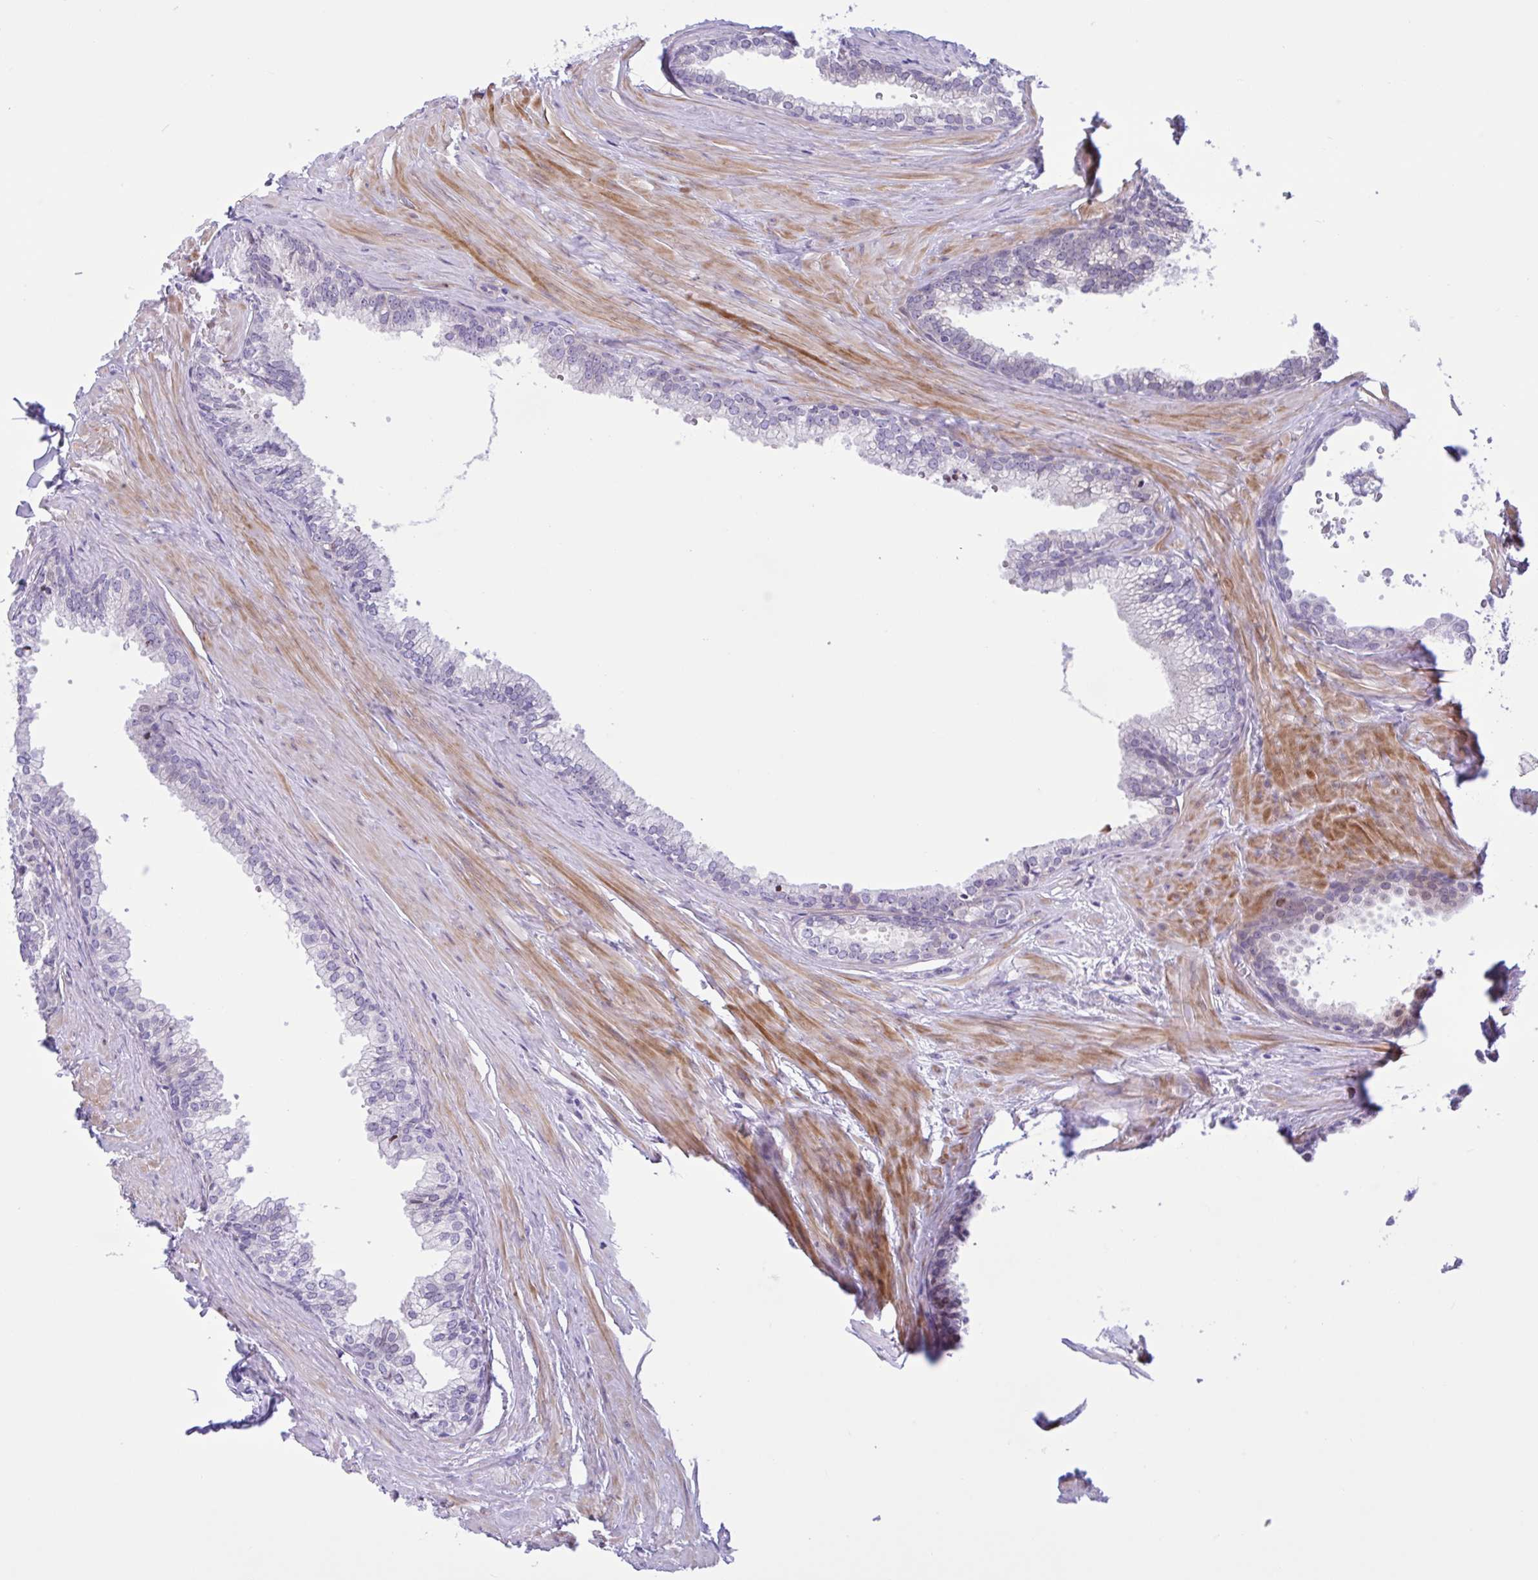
{"staining": {"intensity": "negative", "quantity": "none", "location": "none"}, "tissue": "prostate", "cell_type": "Glandular cells", "image_type": "normal", "snomed": [{"axis": "morphology", "description": "Normal tissue, NOS"}, {"axis": "topography", "description": "Prostate"}, {"axis": "topography", "description": "Peripheral nerve tissue"}], "caption": "There is no significant positivity in glandular cells of prostate. The staining is performed using DAB (3,3'-diaminobenzidine) brown chromogen with nuclei counter-stained in using hematoxylin.", "gene": "AHCYL2", "patient": {"sex": "male", "age": 55}}